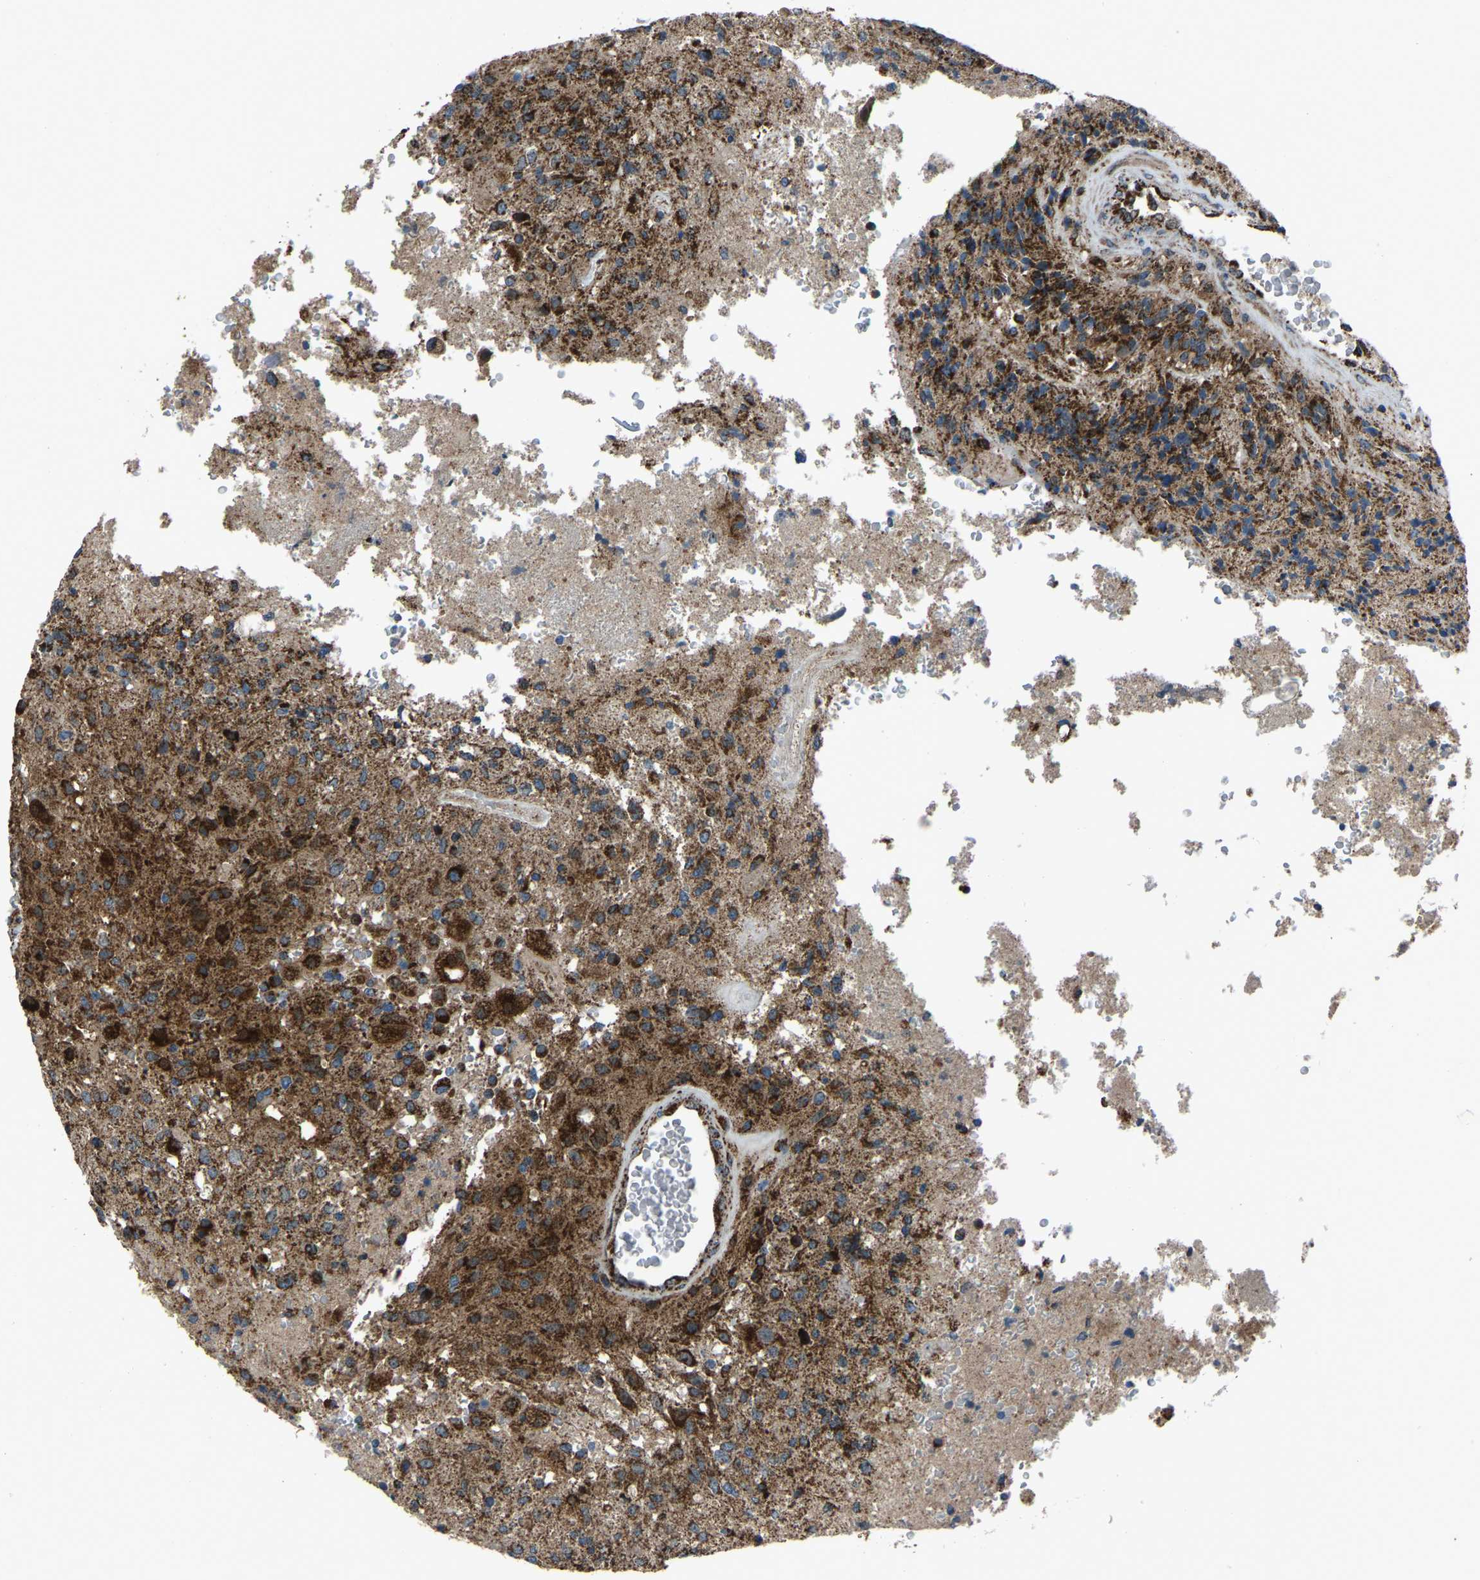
{"staining": {"intensity": "strong", "quantity": ">75%", "location": "cytoplasmic/membranous"}, "tissue": "glioma", "cell_type": "Tumor cells", "image_type": "cancer", "snomed": [{"axis": "morphology", "description": "Normal tissue, NOS"}, {"axis": "morphology", "description": "Glioma, malignant, High grade"}, {"axis": "topography", "description": "Cerebral cortex"}], "caption": "Brown immunohistochemical staining in human malignant high-grade glioma displays strong cytoplasmic/membranous staining in approximately >75% of tumor cells.", "gene": "AKR1A1", "patient": {"sex": "male", "age": 77}}